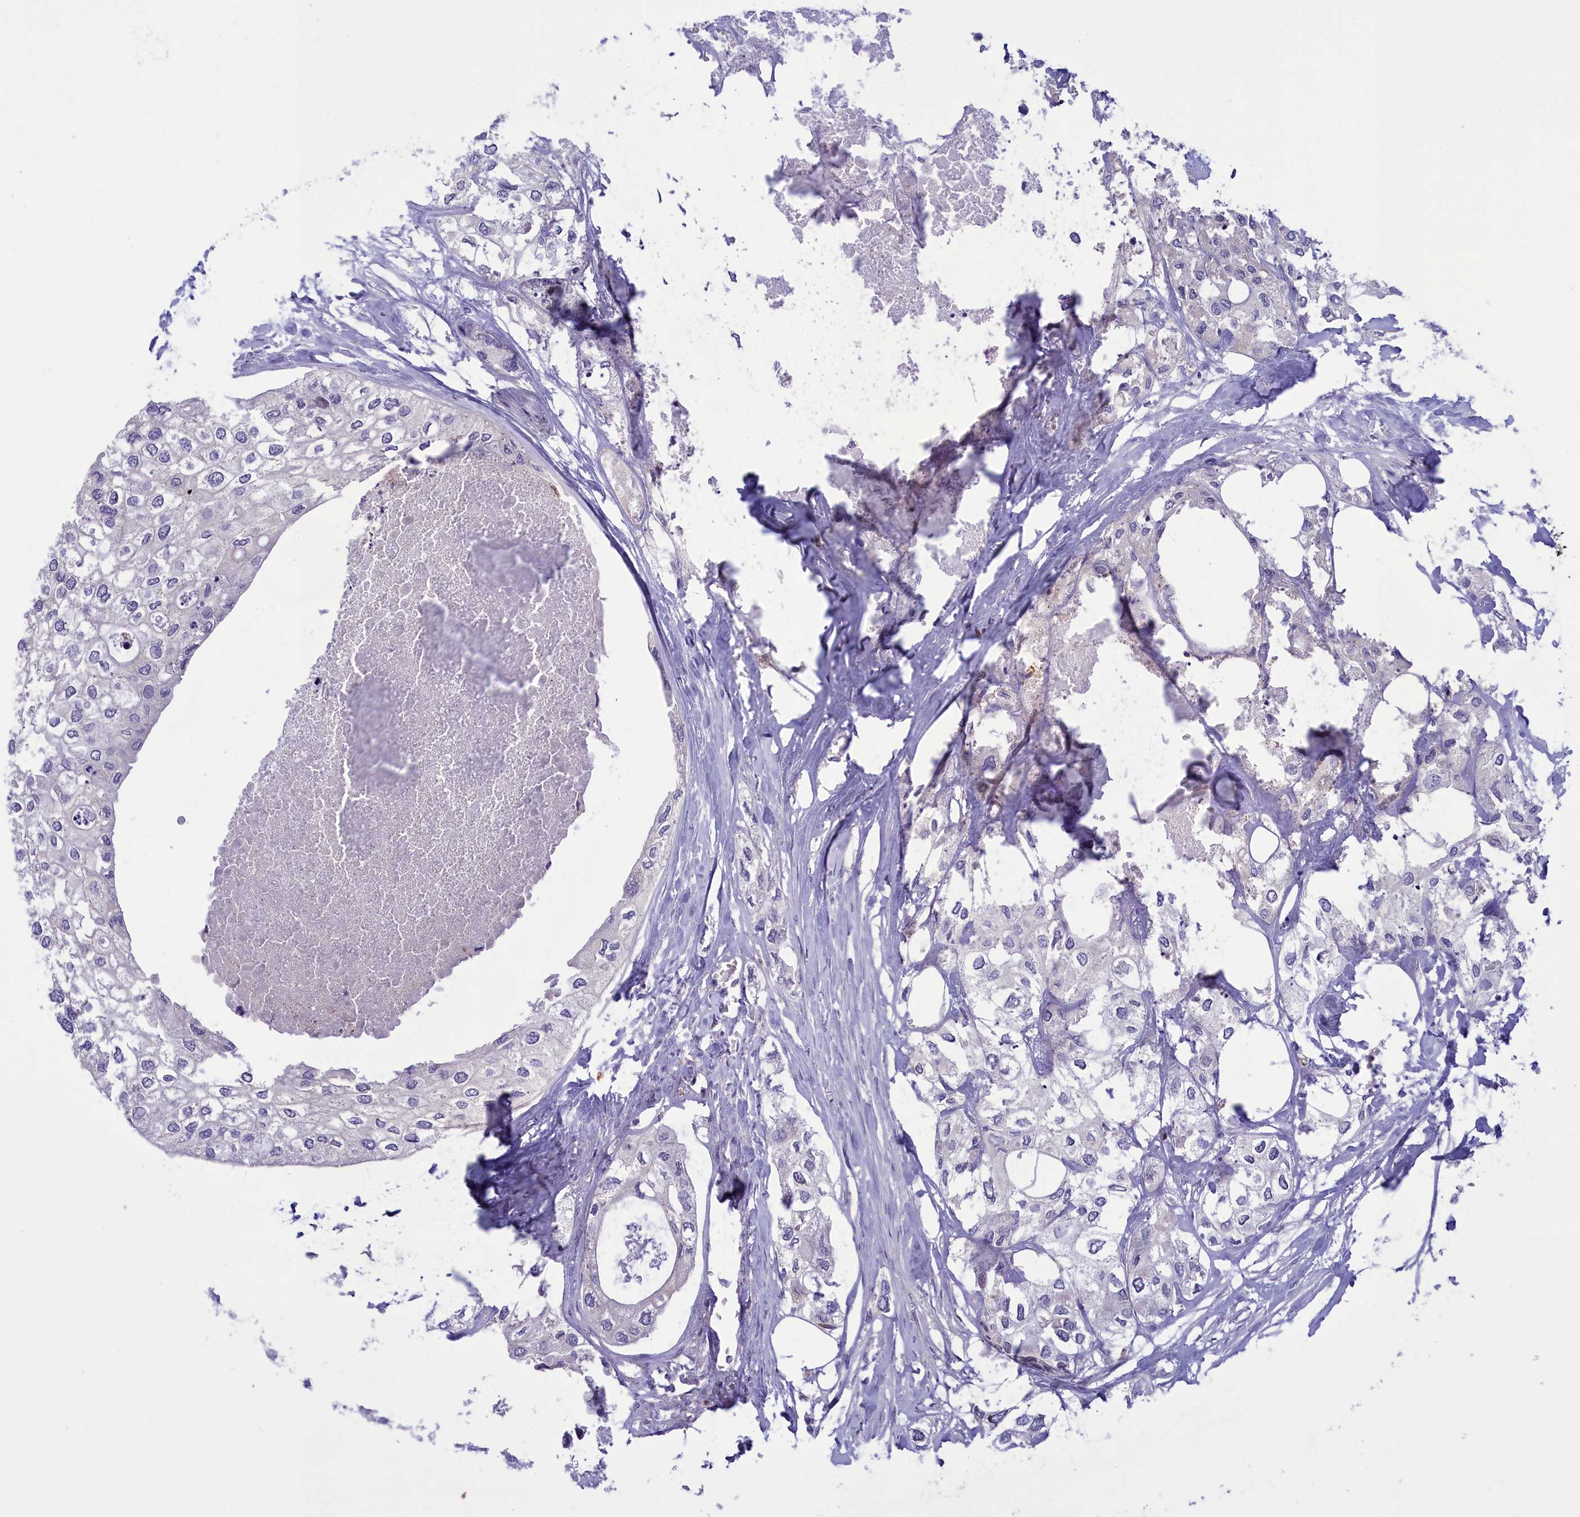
{"staining": {"intensity": "negative", "quantity": "none", "location": "none"}, "tissue": "urothelial cancer", "cell_type": "Tumor cells", "image_type": "cancer", "snomed": [{"axis": "morphology", "description": "Urothelial carcinoma, High grade"}, {"axis": "topography", "description": "Urinary bladder"}], "caption": "Urothelial cancer stained for a protein using immunohistochemistry (IHC) displays no staining tumor cells.", "gene": "CORO2A", "patient": {"sex": "male", "age": 64}}